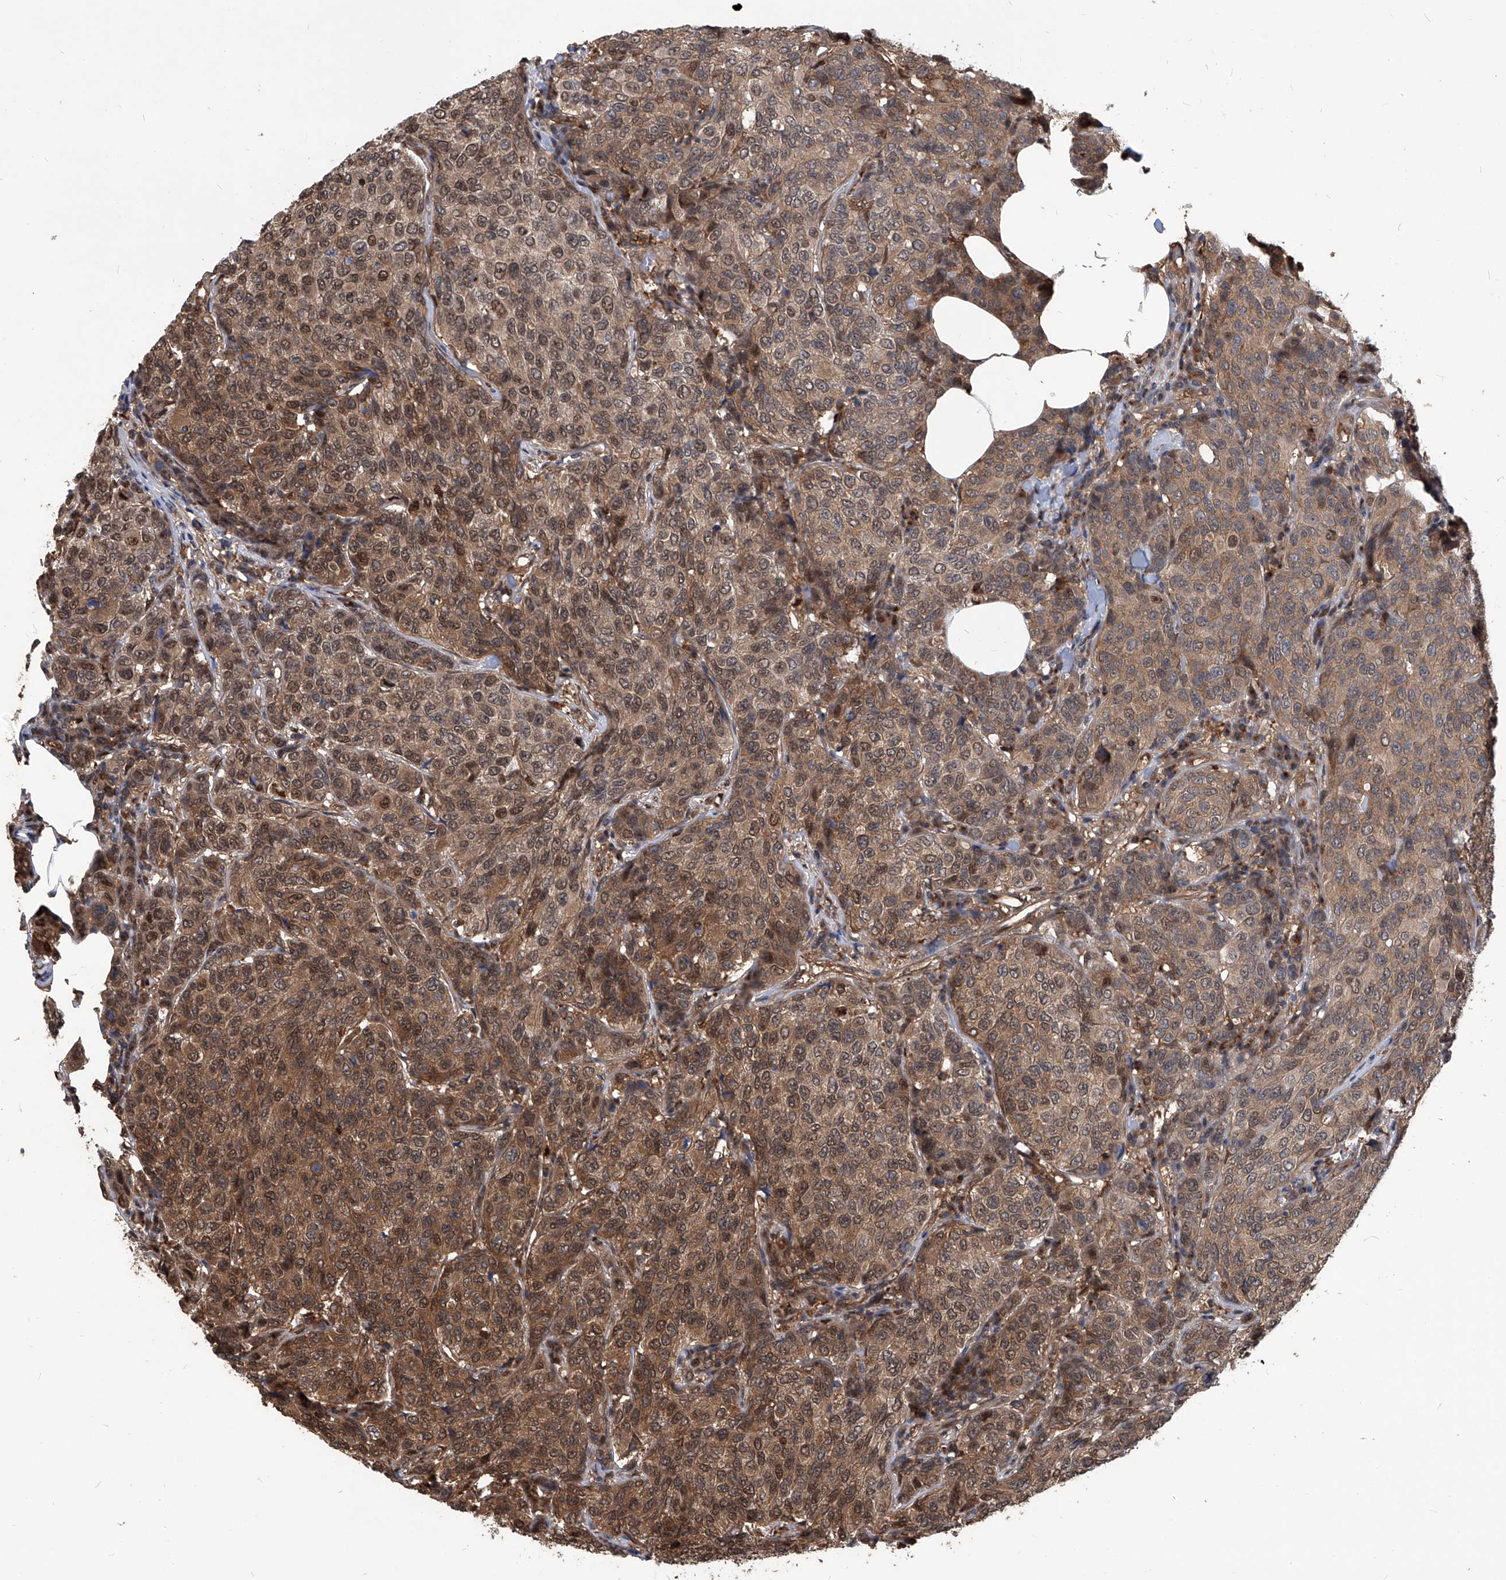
{"staining": {"intensity": "moderate", "quantity": ">75%", "location": "cytoplasmic/membranous,nuclear"}, "tissue": "breast cancer", "cell_type": "Tumor cells", "image_type": "cancer", "snomed": [{"axis": "morphology", "description": "Duct carcinoma"}, {"axis": "topography", "description": "Breast"}], "caption": "Tumor cells show medium levels of moderate cytoplasmic/membranous and nuclear expression in approximately >75% of cells in intraductal carcinoma (breast).", "gene": "PSMB1", "patient": {"sex": "female", "age": 55}}